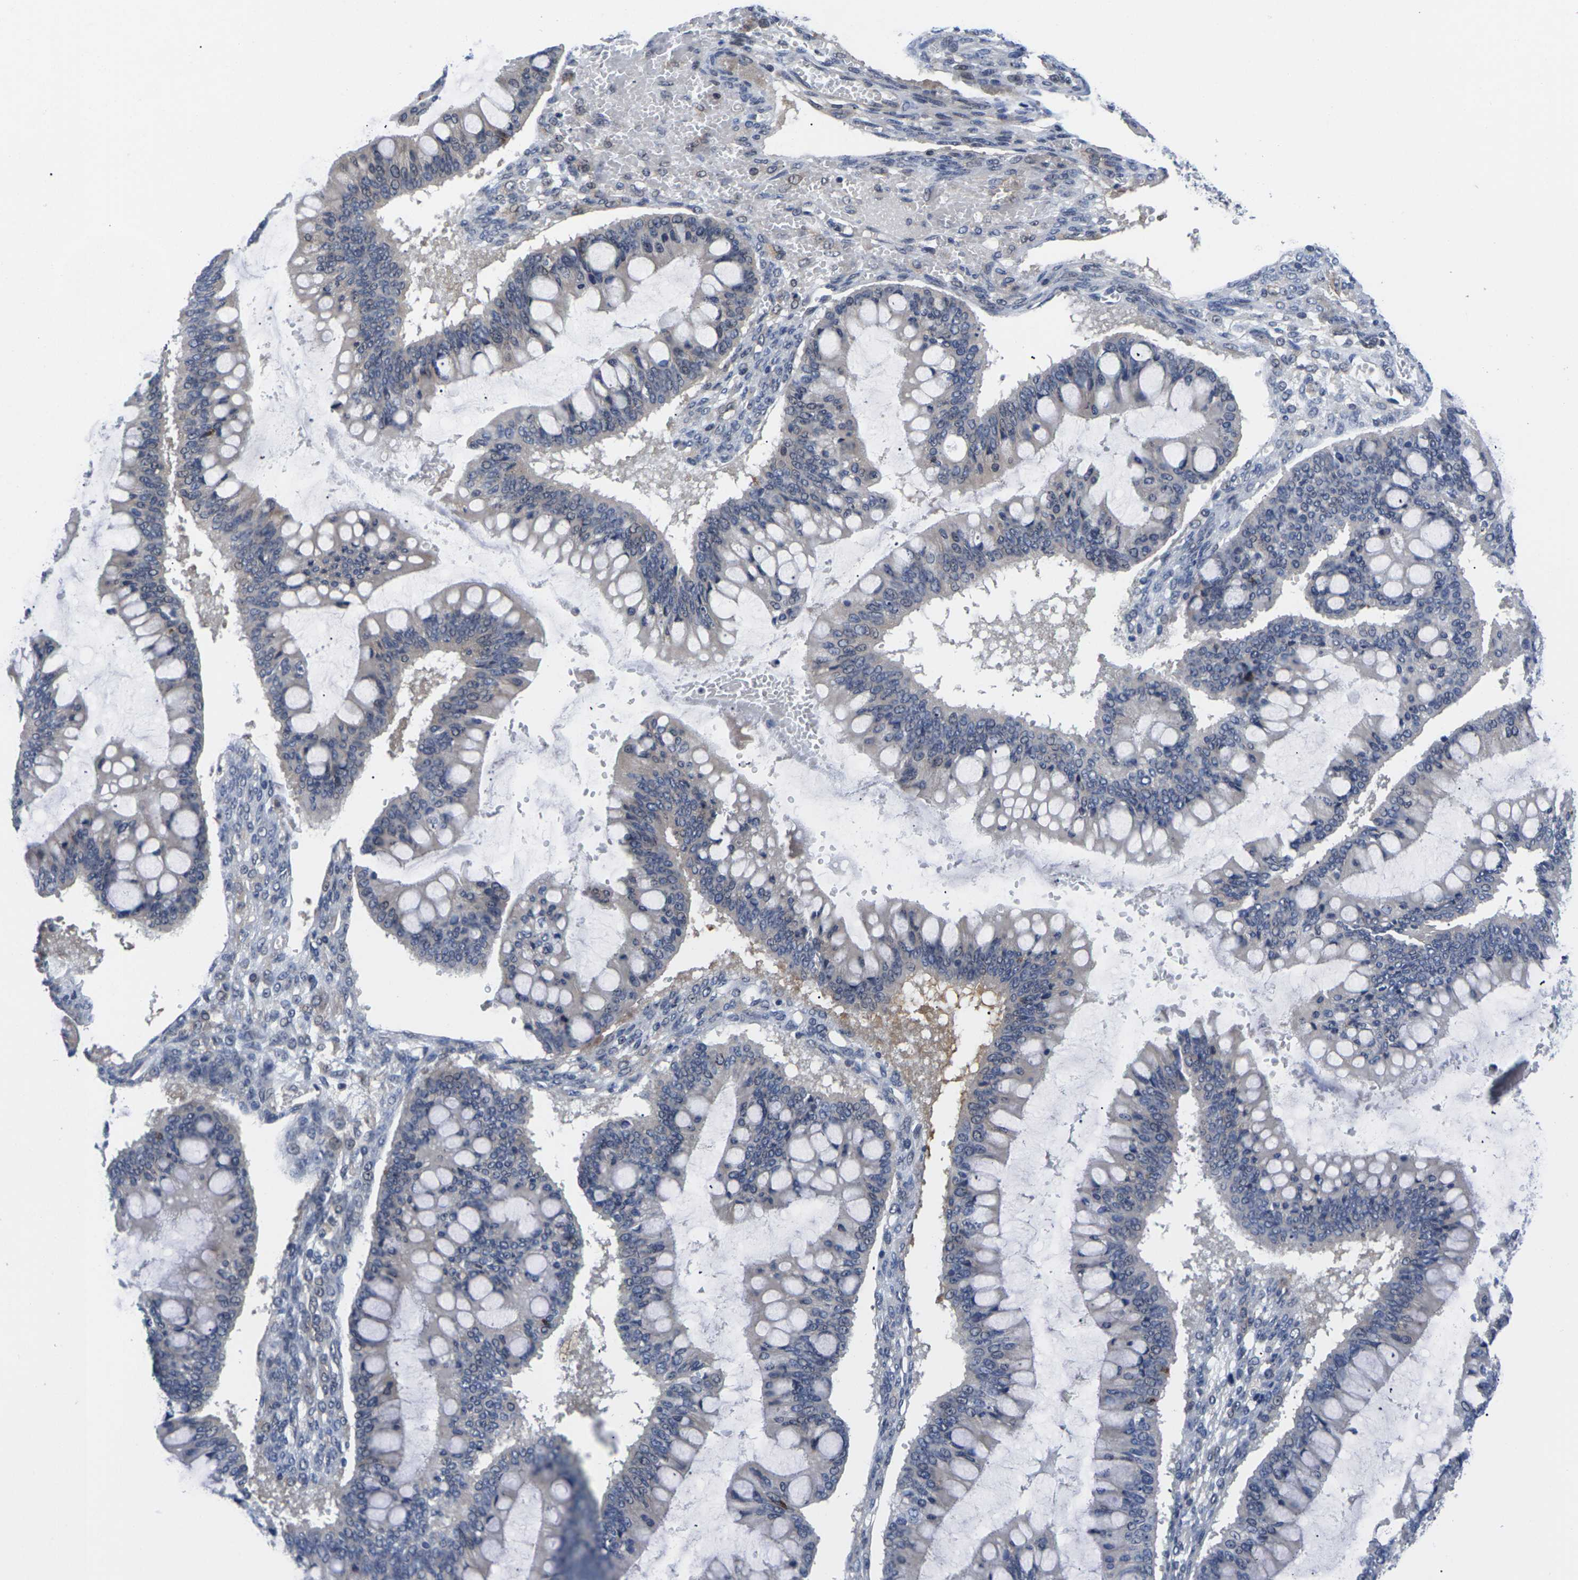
{"staining": {"intensity": "negative", "quantity": "none", "location": "none"}, "tissue": "ovarian cancer", "cell_type": "Tumor cells", "image_type": "cancer", "snomed": [{"axis": "morphology", "description": "Cystadenocarcinoma, mucinous, NOS"}, {"axis": "topography", "description": "Ovary"}], "caption": "Immunohistochemistry (IHC) photomicrograph of neoplastic tissue: mucinous cystadenocarcinoma (ovarian) stained with DAB demonstrates no significant protein staining in tumor cells. (DAB immunohistochemistry (IHC) with hematoxylin counter stain).", "gene": "ST6GAL2", "patient": {"sex": "female", "age": 73}}